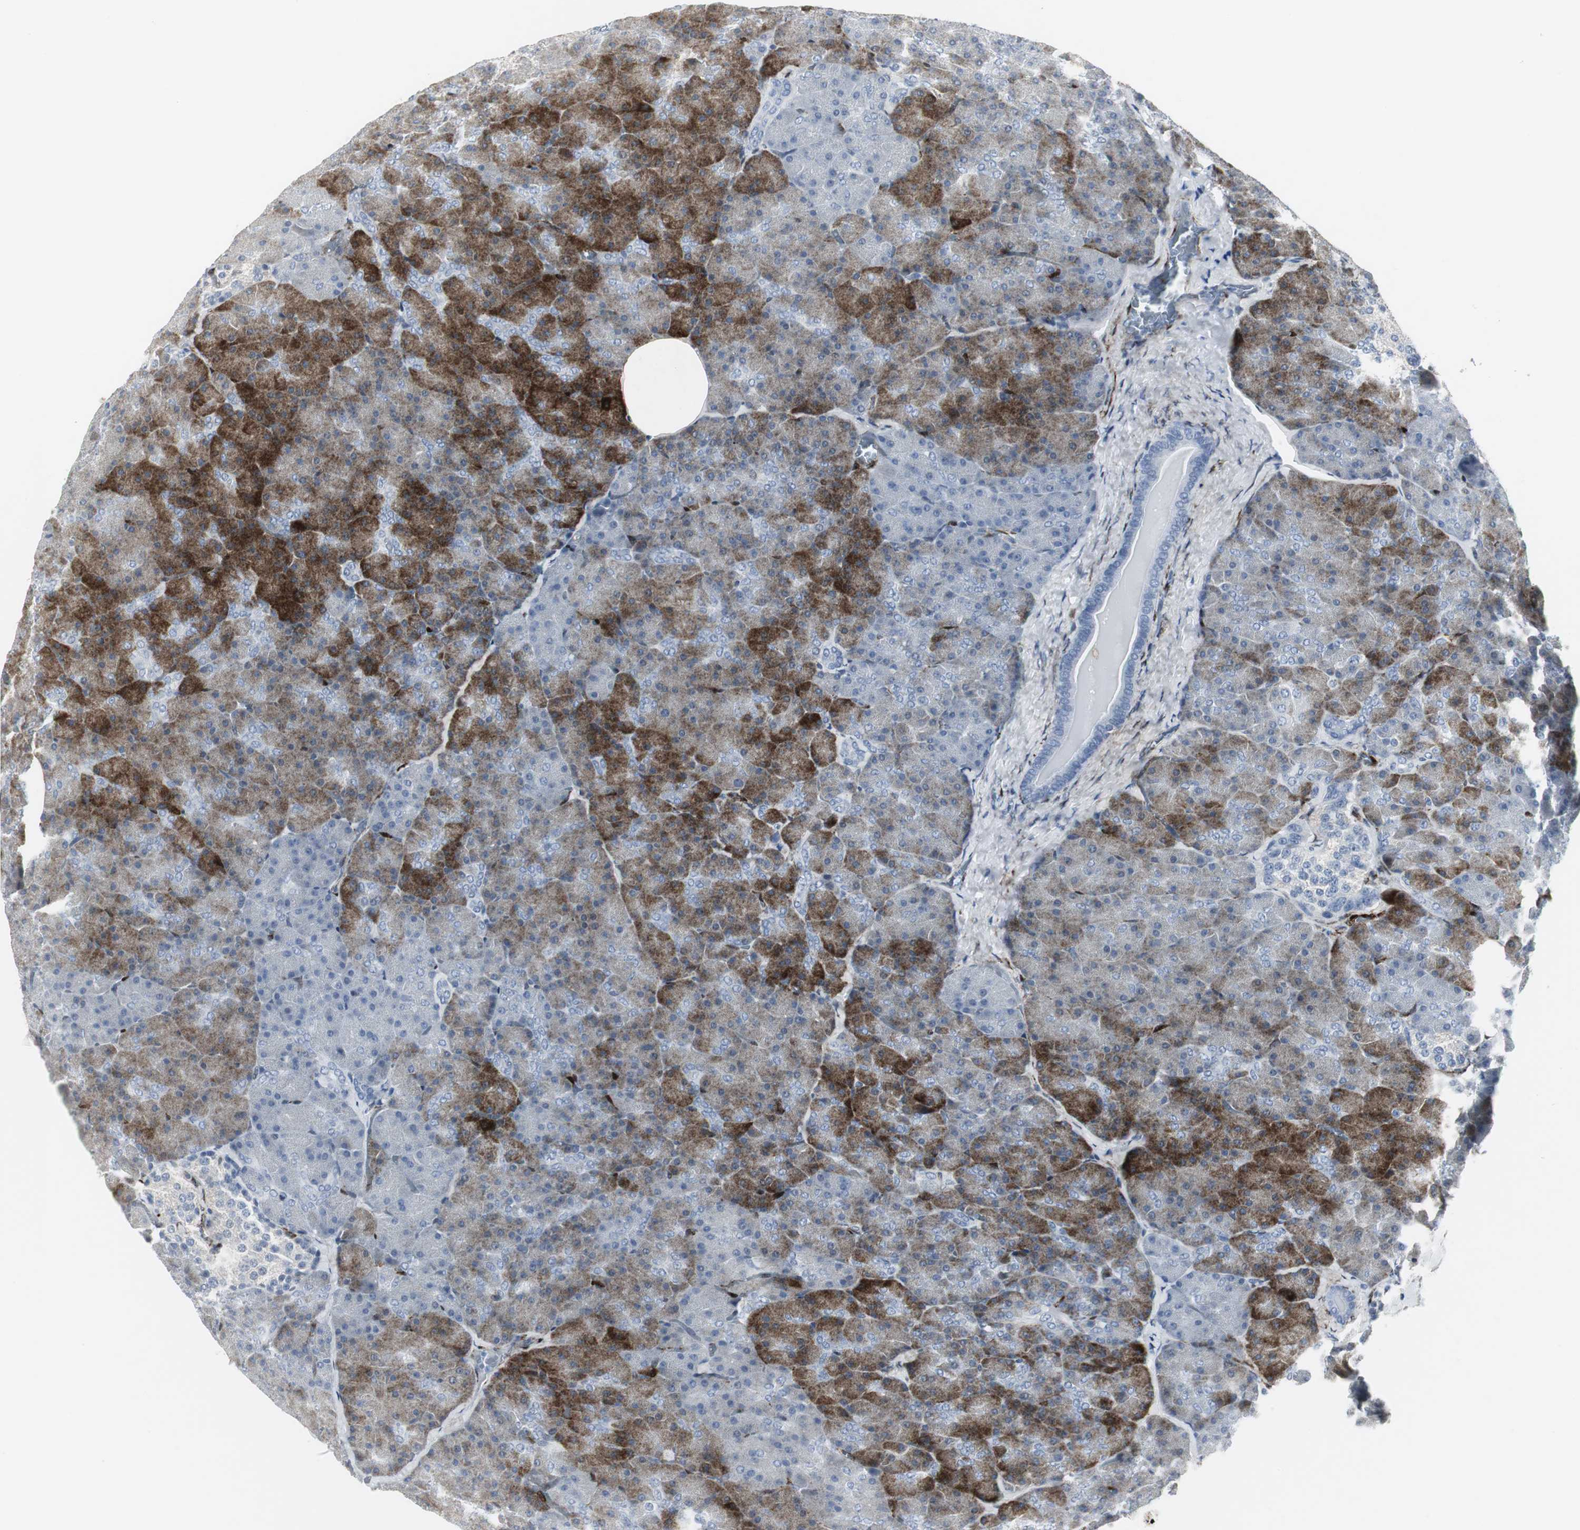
{"staining": {"intensity": "moderate", "quantity": "25%-75%", "location": "cytoplasmic/membranous"}, "tissue": "pancreas", "cell_type": "Exocrine glandular cells", "image_type": "normal", "snomed": [{"axis": "morphology", "description": "Normal tissue, NOS"}, {"axis": "topography", "description": "Pancreas"}], "caption": "Protein analysis of normal pancreas displays moderate cytoplasmic/membranous expression in about 25%-75% of exocrine glandular cells.", "gene": "PPP1R14A", "patient": {"sex": "female", "age": 35}}